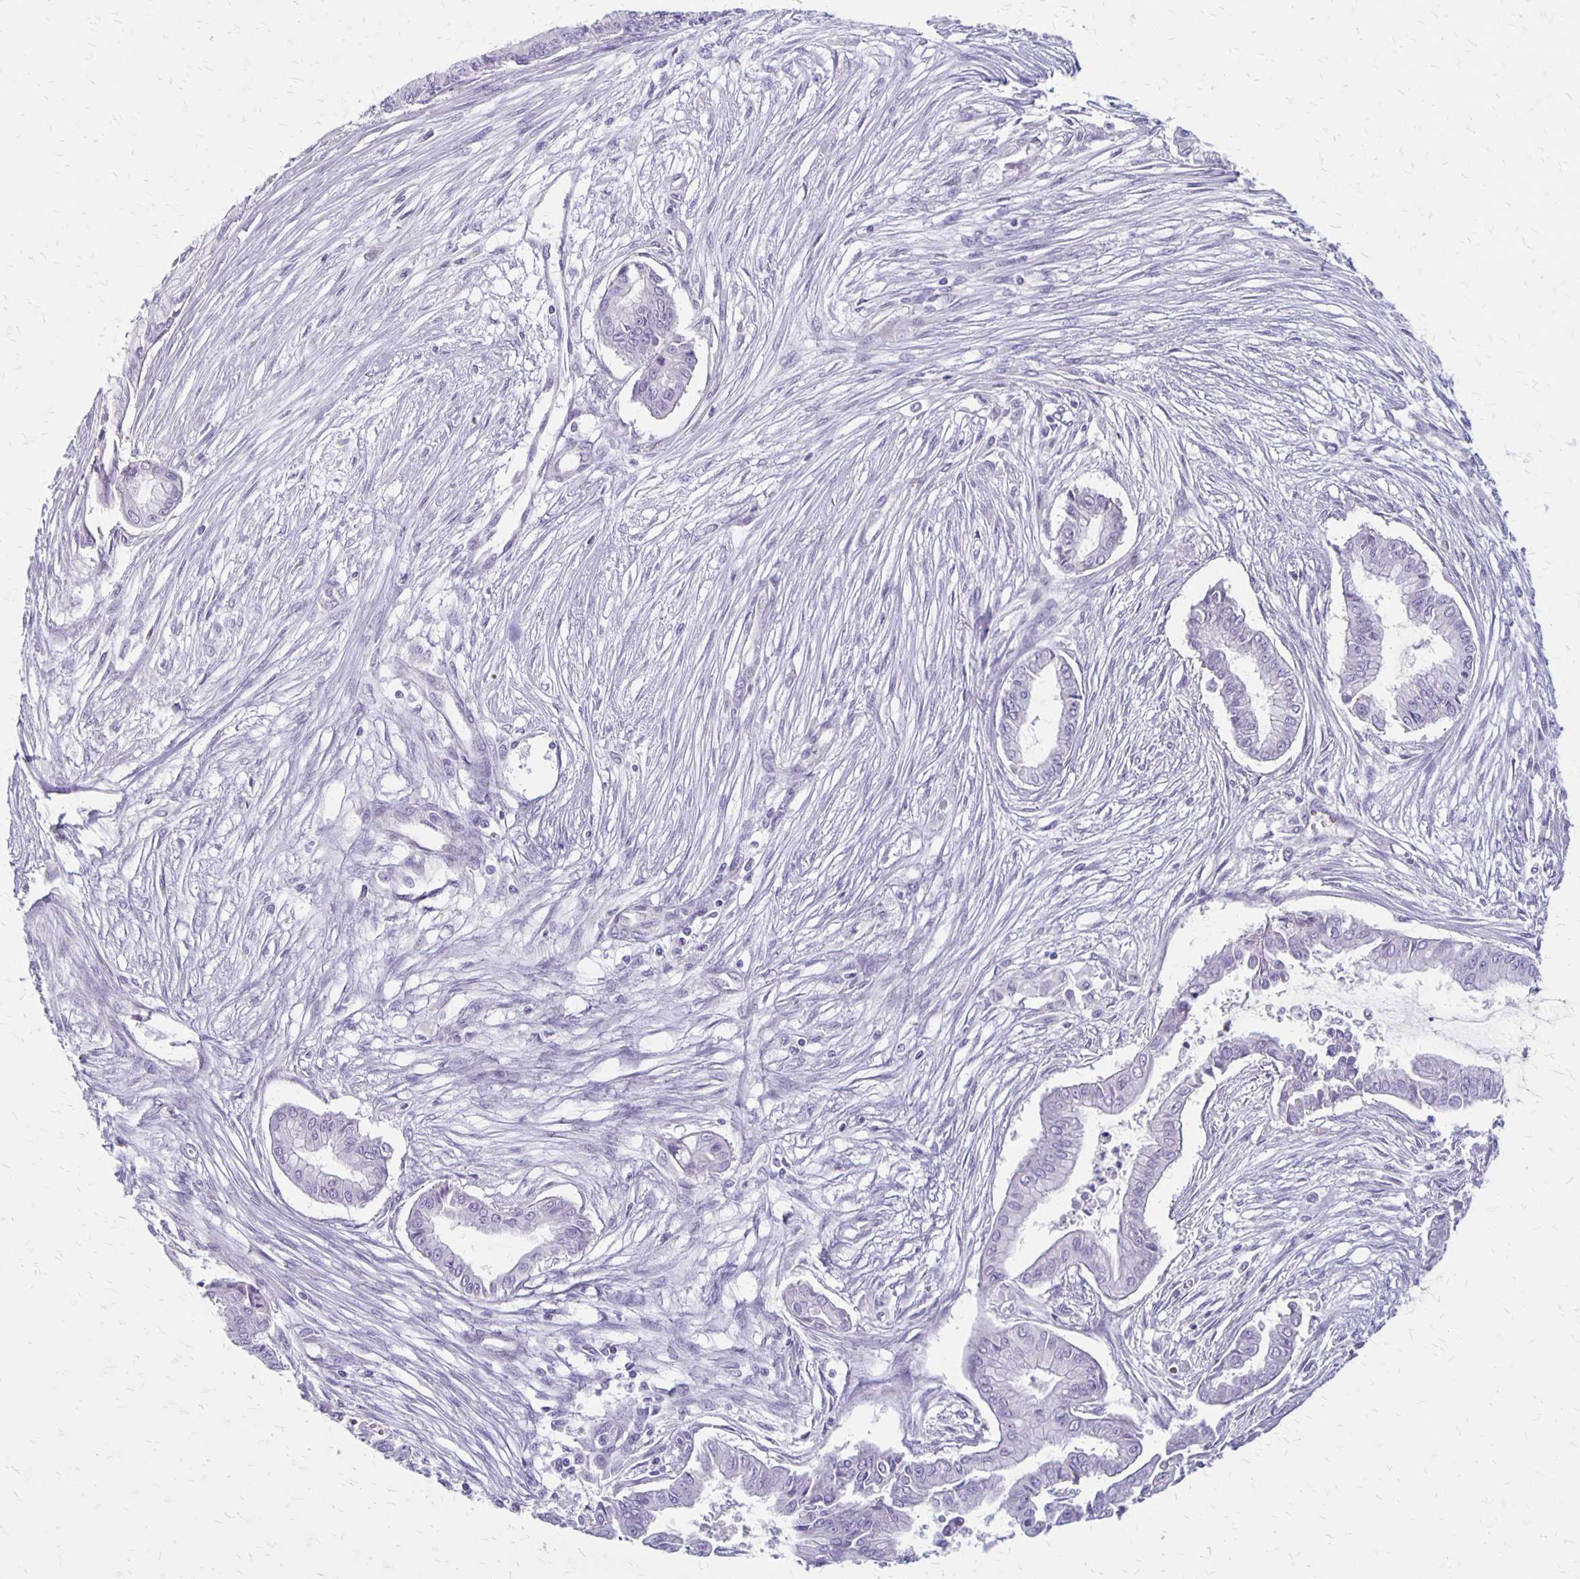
{"staining": {"intensity": "negative", "quantity": "none", "location": "none"}, "tissue": "pancreatic cancer", "cell_type": "Tumor cells", "image_type": "cancer", "snomed": [{"axis": "morphology", "description": "Adenocarcinoma, NOS"}, {"axis": "topography", "description": "Pancreas"}], "caption": "Photomicrograph shows no significant protein staining in tumor cells of pancreatic cancer (adenocarcinoma).", "gene": "HOMER1", "patient": {"sex": "female", "age": 68}}